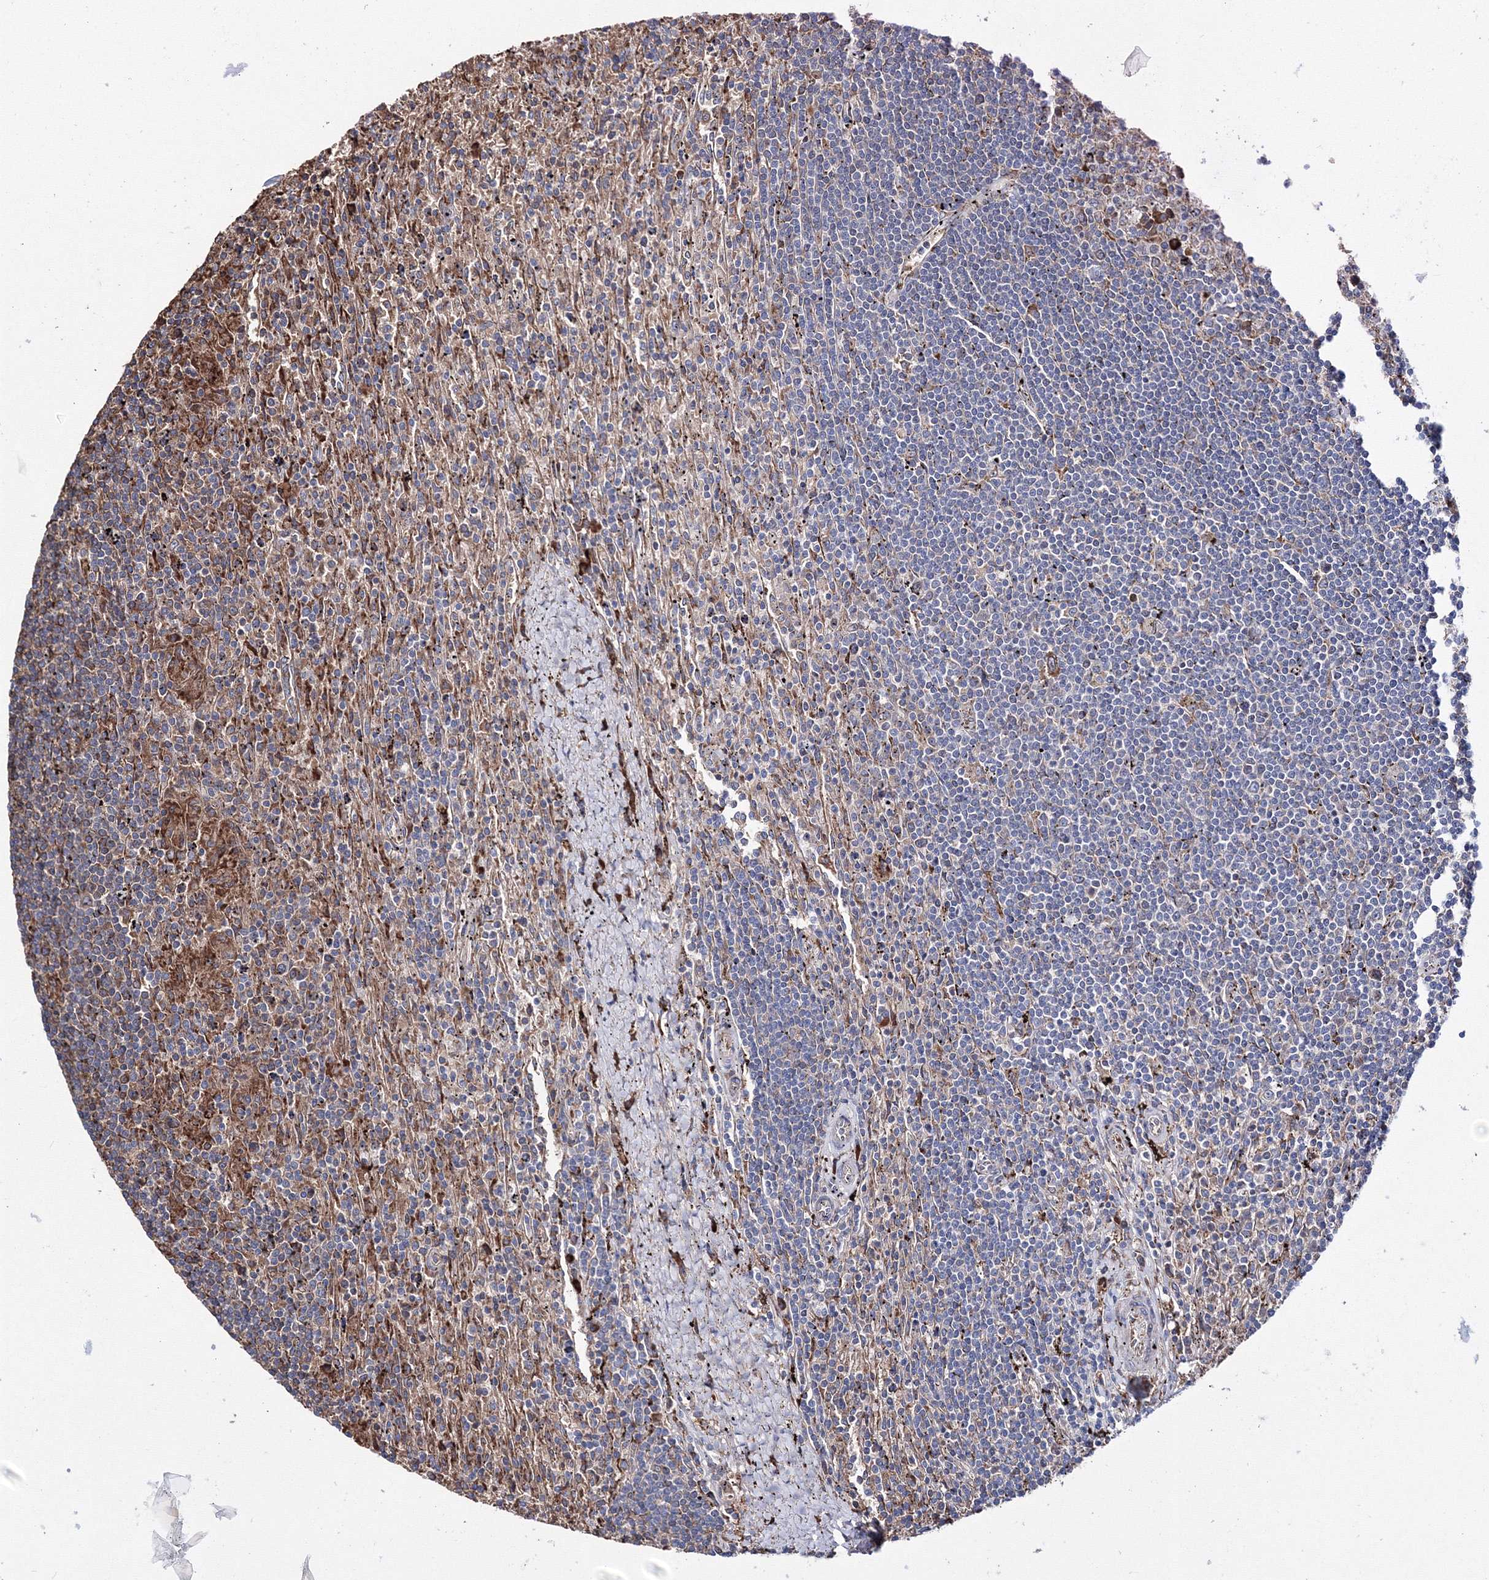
{"staining": {"intensity": "moderate", "quantity": "<25%", "location": "cytoplasmic/membranous"}, "tissue": "lymphoma", "cell_type": "Tumor cells", "image_type": "cancer", "snomed": [{"axis": "morphology", "description": "Malignant lymphoma, non-Hodgkin's type, Low grade"}, {"axis": "topography", "description": "Spleen"}], "caption": "Immunohistochemistry staining of lymphoma, which reveals low levels of moderate cytoplasmic/membranous staining in approximately <25% of tumor cells indicating moderate cytoplasmic/membranous protein expression. The staining was performed using DAB (brown) for protein detection and nuclei were counterstained in hematoxylin (blue).", "gene": "VPS8", "patient": {"sex": "male", "age": 76}}